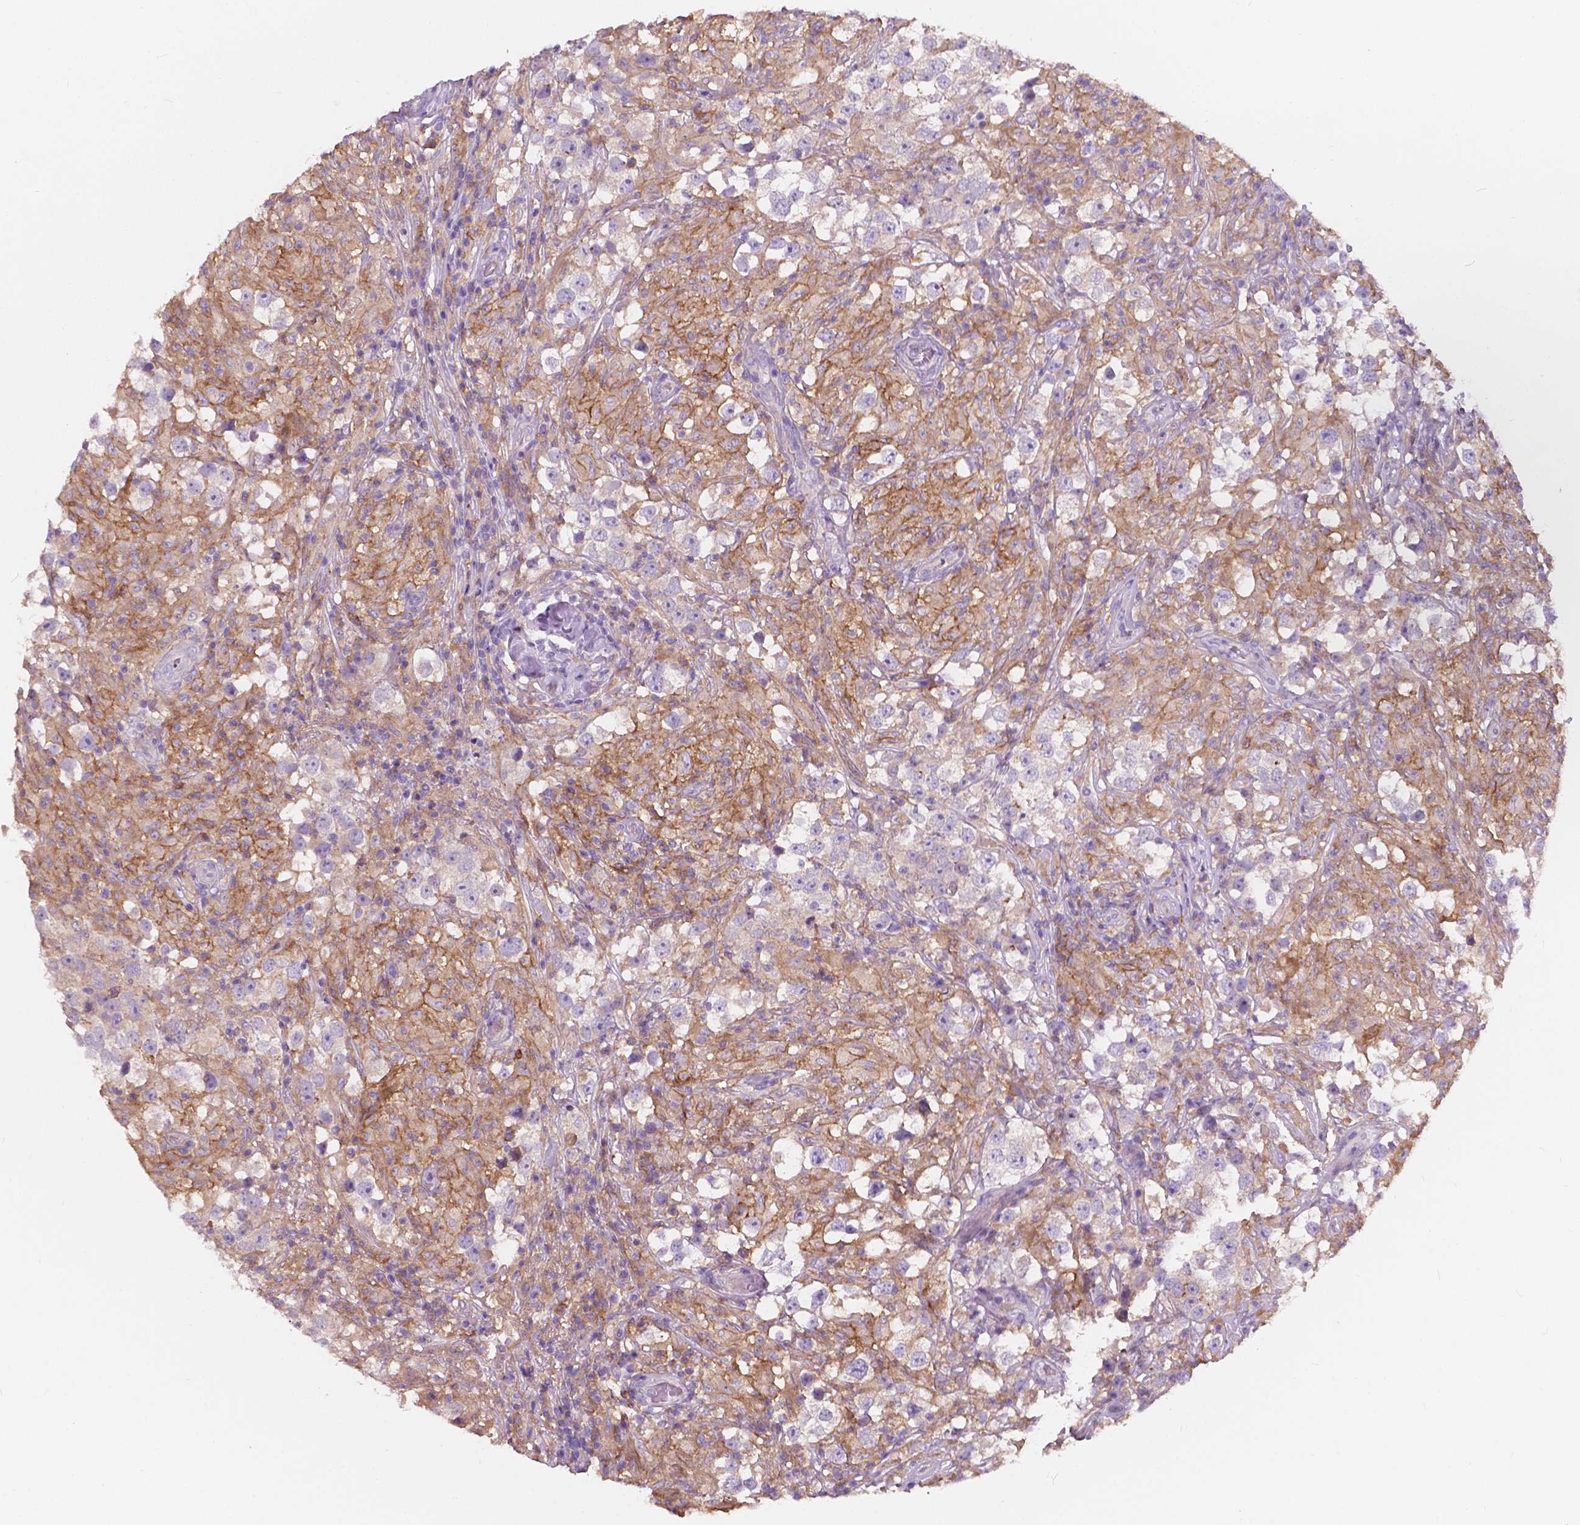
{"staining": {"intensity": "negative", "quantity": "none", "location": "none"}, "tissue": "testis cancer", "cell_type": "Tumor cells", "image_type": "cancer", "snomed": [{"axis": "morphology", "description": "Seminoma, NOS"}, {"axis": "topography", "description": "Testis"}], "caption": "Immunohistochemistry micrograph of neoplastic tissue: human seminoma (testis) stained with DAB (3,3'-diaminobenzidine) exhibits no significant protein expression in tumor cells.", "gene": "SEMA4A", "patient": {"sex": "male", "age": 46}}